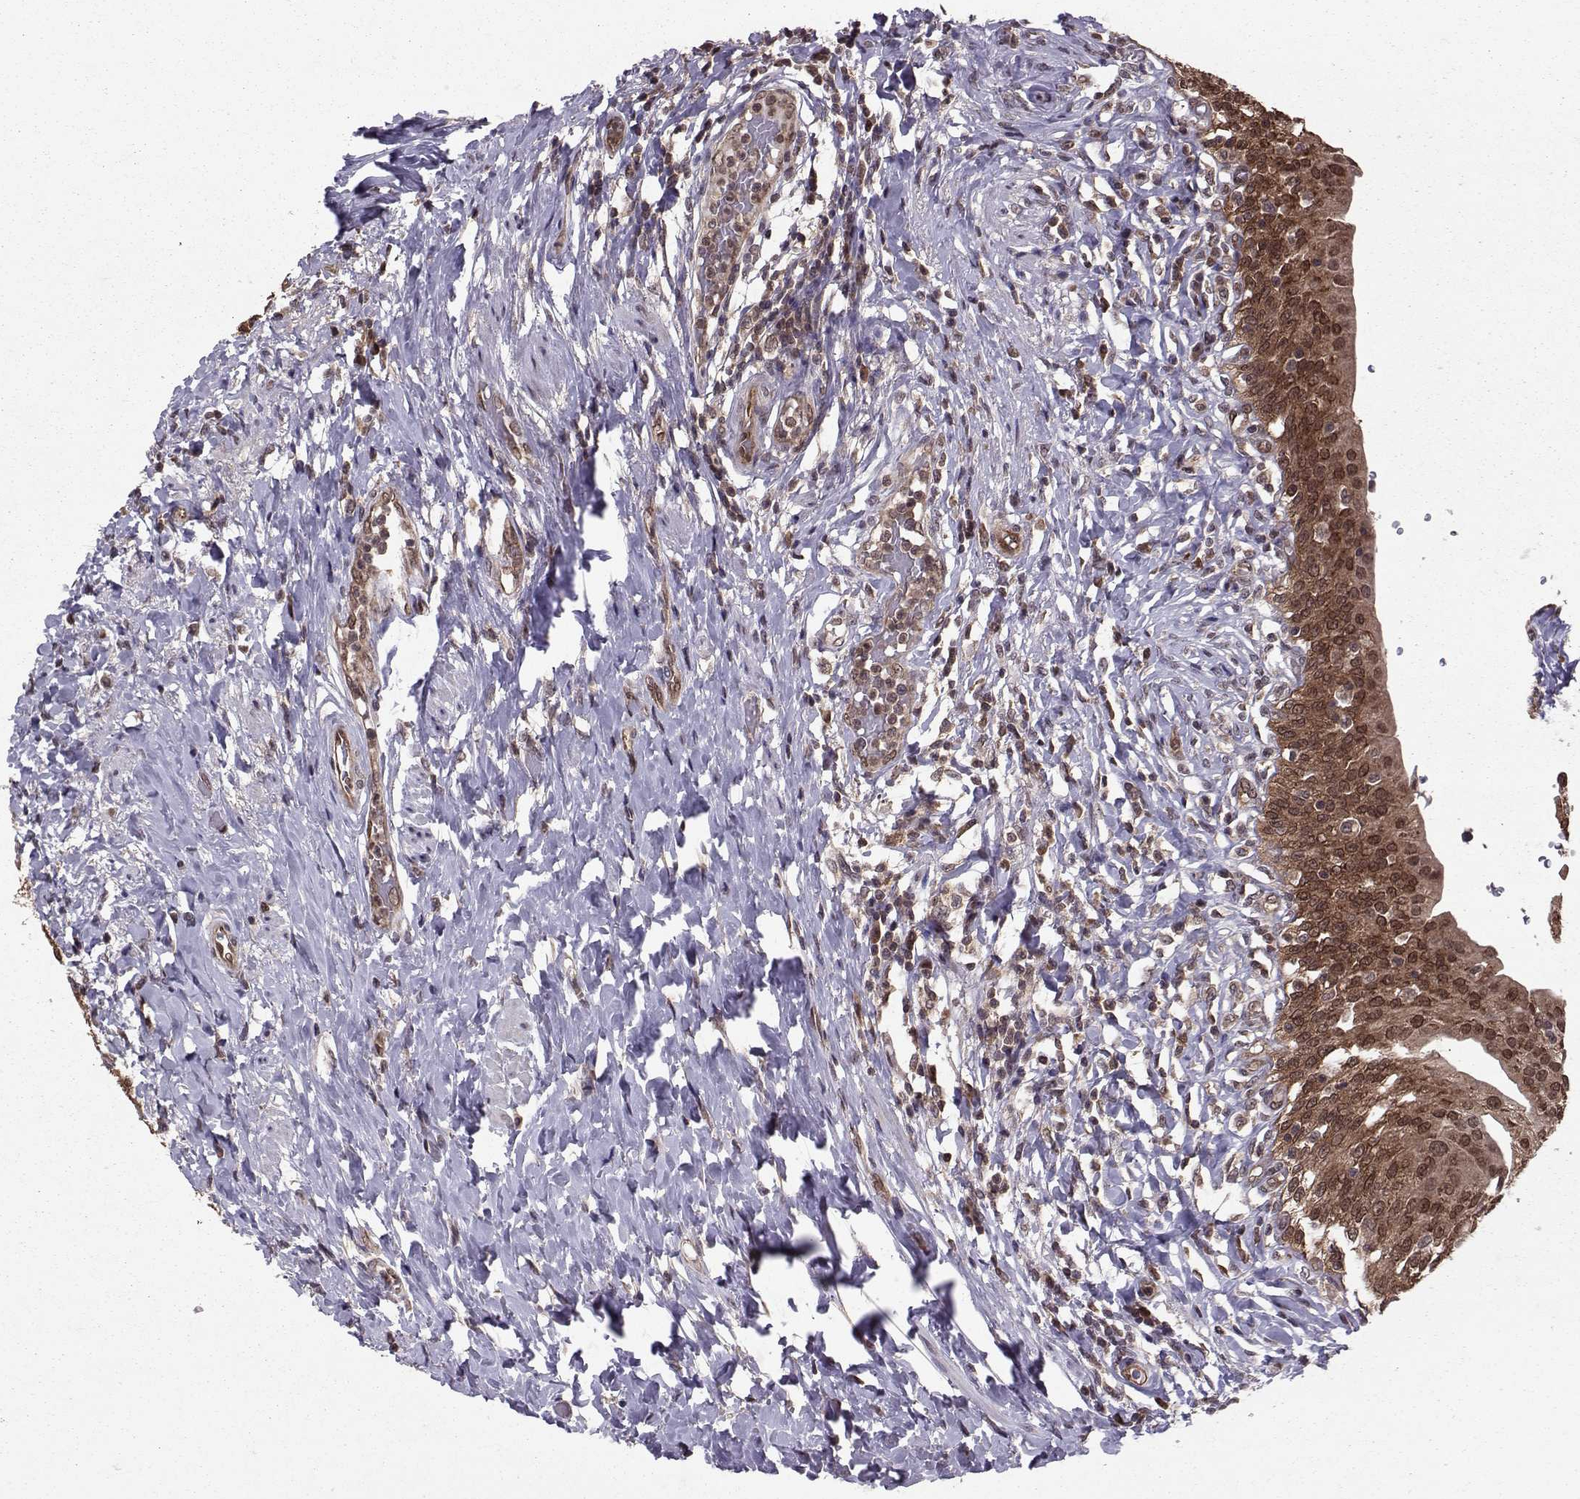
{"staining": {"intensity": "strong", "quantity": "25%-75%", "location": "cytoplasmic/membranous"}, "tissue": "urinary bladder", "cell_type": "Urothelial cells", "image_type": "normal", "snomed": [{"axis": "morphology", "description": "Normal tissue, NOS"}, {"axis": "morphology", "description": "Inflammation, NOS"}, {"axis": "topography", "description": "Urinary bladder"}], "caption": "Unremarkable urinary bladder was stained to show a protein in brown. There is high levels of strong cytoplasmic/membranous staining in approximately 25%-75% of urothelial cells.", "gene": "PPP2R2A", "patient": {"sex": "male", "age": 64}}